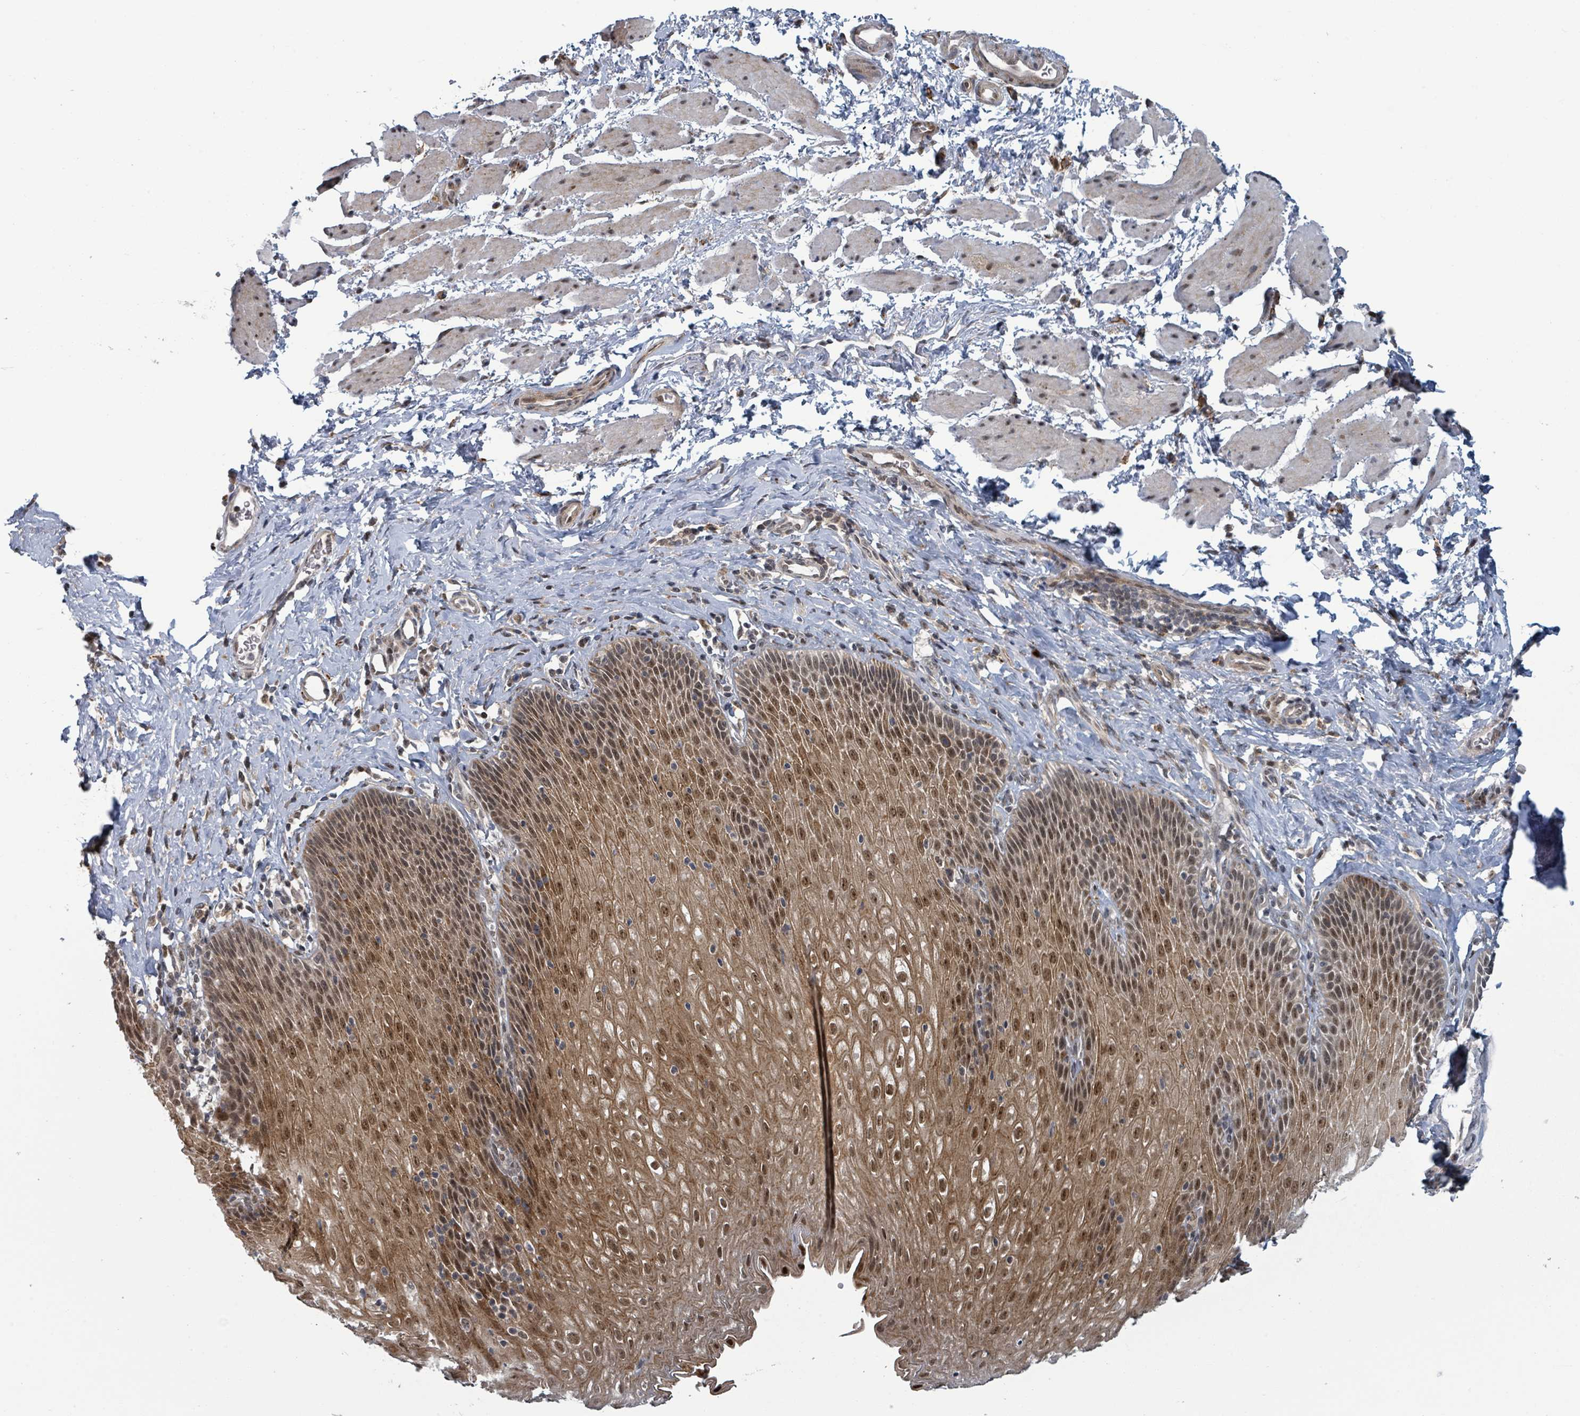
{"staining": {"intensity": "strong", "quantity": ">75%", "location": "cytoplasmic/membranous,nuclear"}, "tissue": "esophagus", "cell_type": "Squamous epithelial cells", "image_type": "normal", "snomed": [{"axis": "morphology", "description": "Normal tissue, NOS"}, {"axis": "topography", "description": "Esophagus"}], "caption": "A high-resolution micrograph shows immunohistochemistry staining of unremarkable esophagus, which exhibits strong cytoplasmic/membranous,nuclear staining in approximately >75% of squamous epithelial cells. The staining was performed using DAB (3,3'-diaminobenzidine), with brown indicating positive protein expression. Nuclei are stained blue with hematoxylin.", "gene": "GTF3C1", "patient": {"sex": "female", "age": 61}}